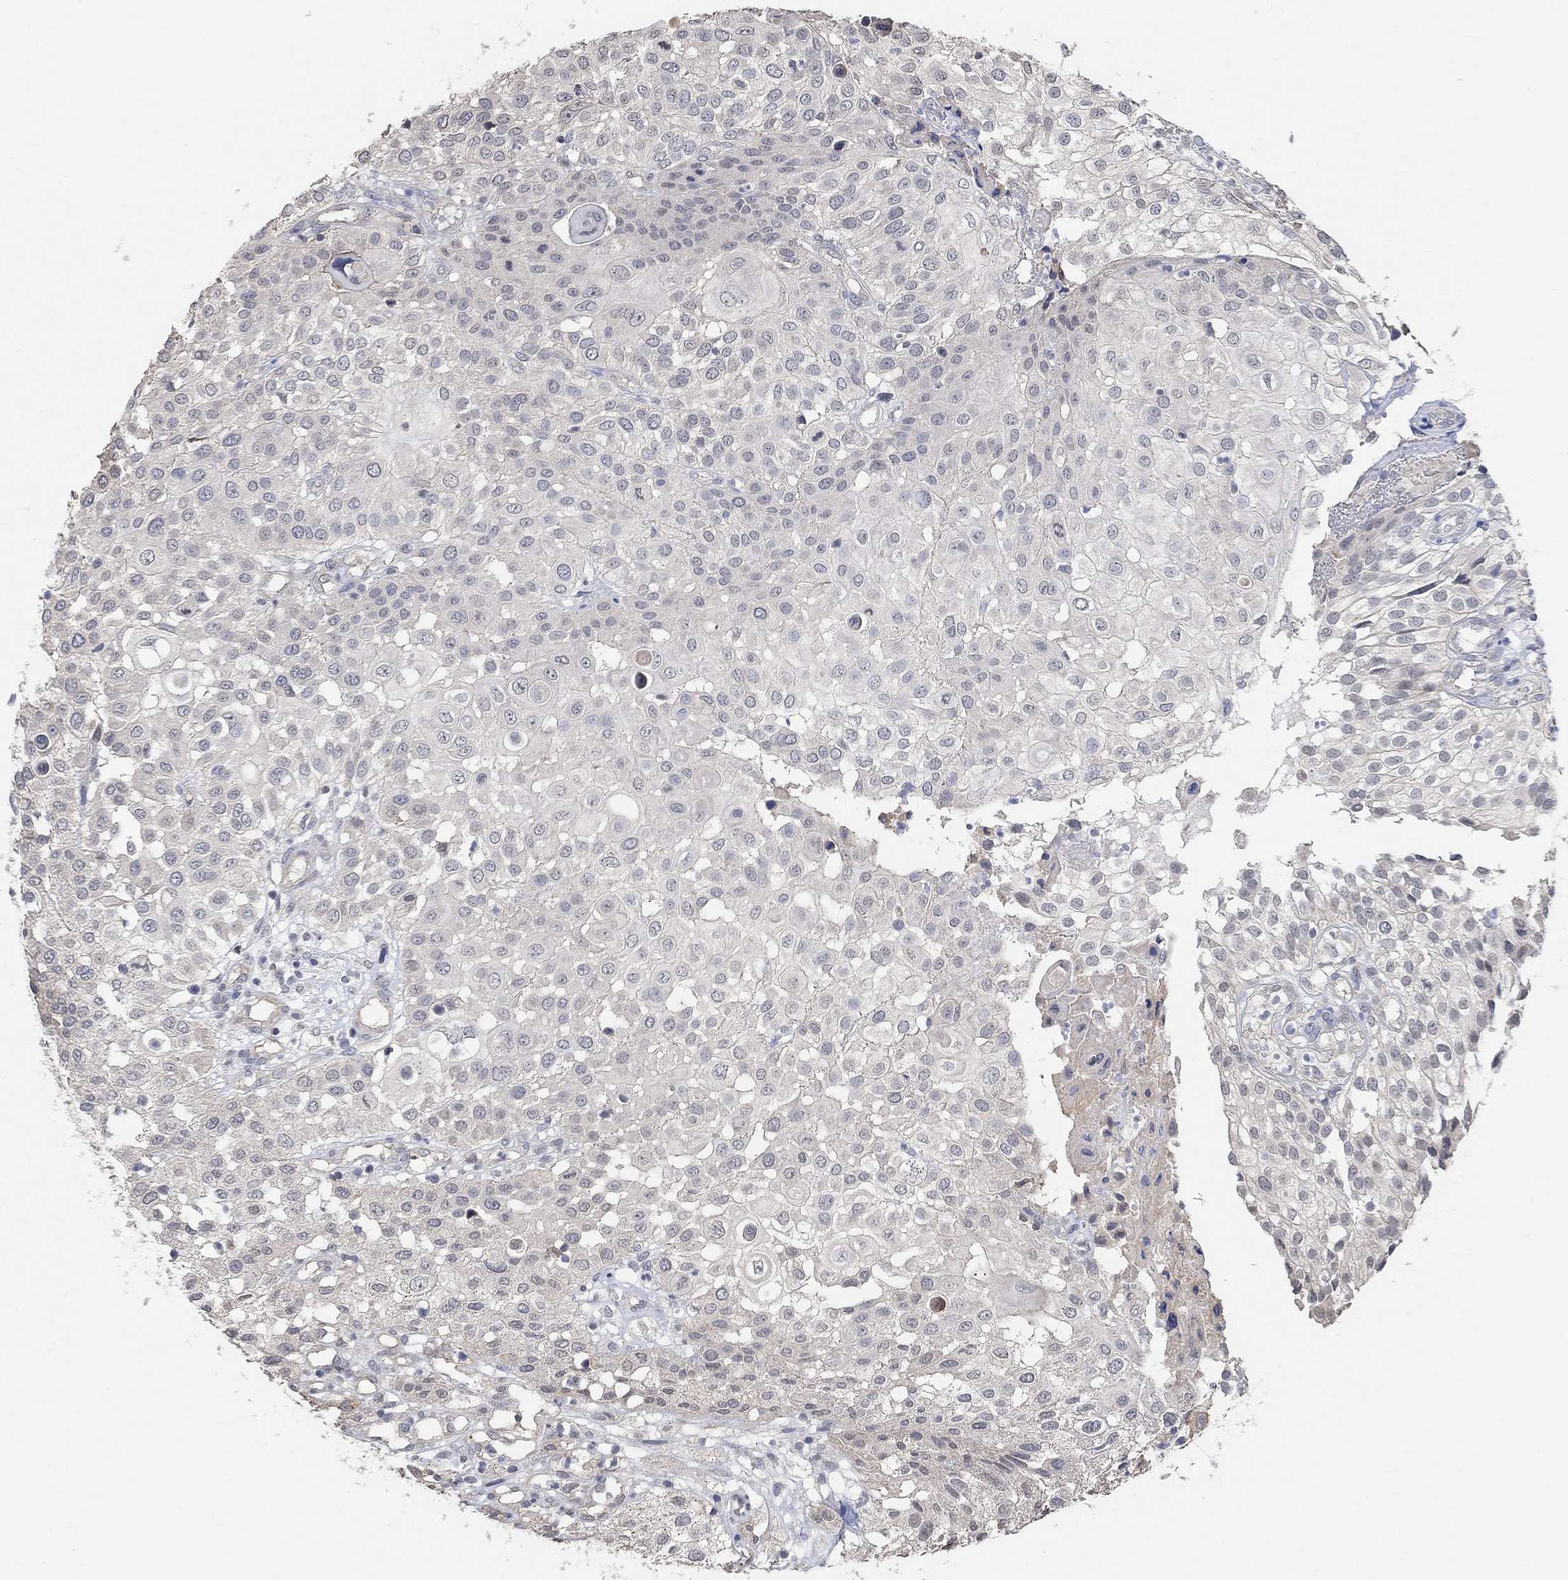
{"staining": {"intensity": "negative", "quantity": "none", "location": "none"}, "tissue": "urothelial cancer", "cell_type": "Tumor cells", "image_type": "cancer", "snomed": [{"axis": "morphology", "description": "Urothelial carcinoma, High grade"}, {"axis": "topography", "description": "Urinary bladder"}], "caption": "Micrograph shows no significant protein staining in tumor cells of urothelial cancer. (DAB immunohistochemistry, high magnification).", "gene": "UNC5B", "patient": {"sex": "female", "age": 79}}